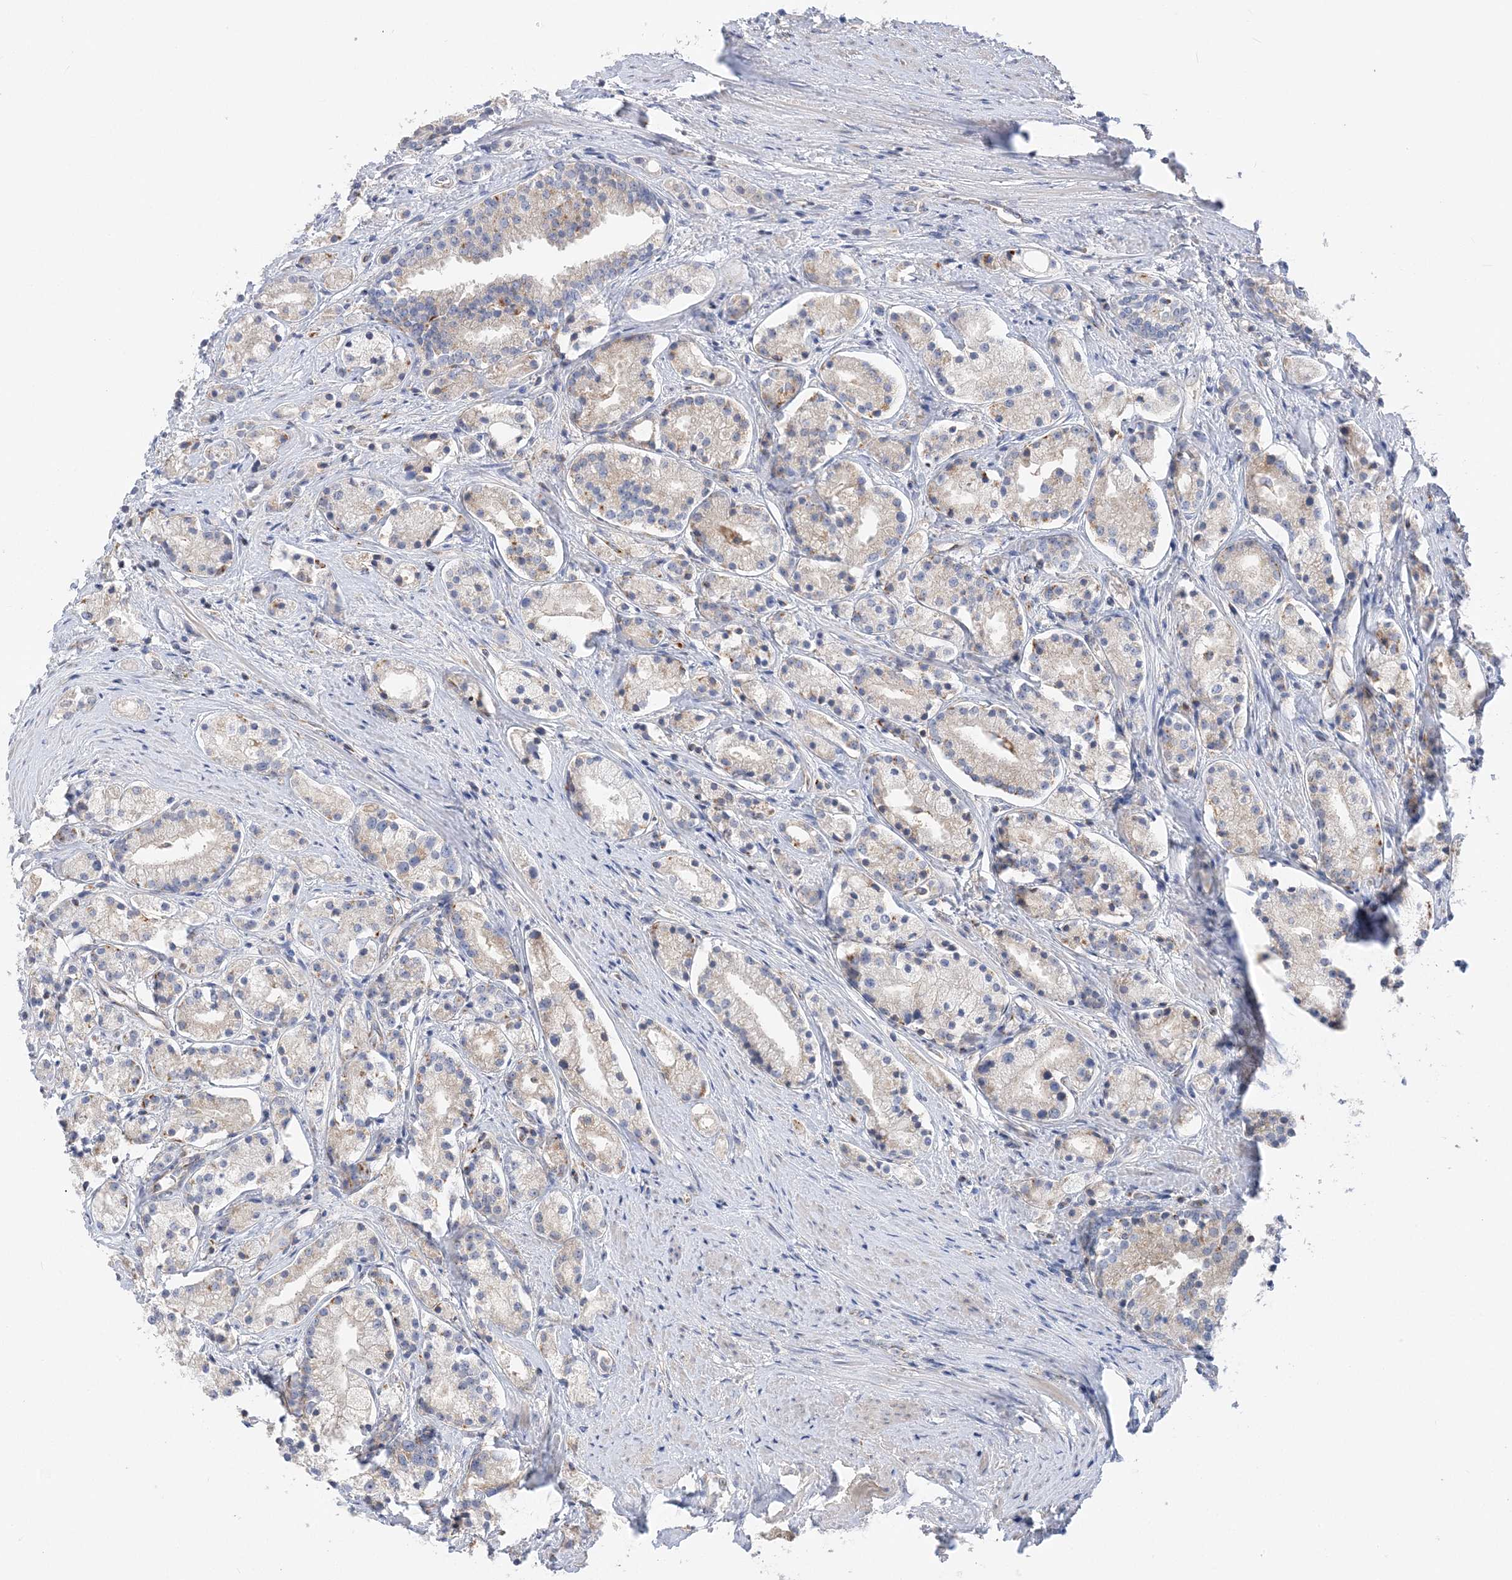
{"staining": {"intensity": "weak", "quantity": "<25%", "location": "cytoplasmic/membranous"}, "tissue": "prostate cancer", "cell_type": "Tumor cells", "image_type": "cancer", "snomed": [{"axis": "morphology", "description": "Adenocarcinoma, High grade"}, {"axis": "topography", "description": "Prostate"}], "caption": "IHC of prostate cancer (high-grade adenocarcinoma) shows no positivity in tumor cells.", "gene": "FAM114A2", "patient": {"sex": "male", "age": 69}}